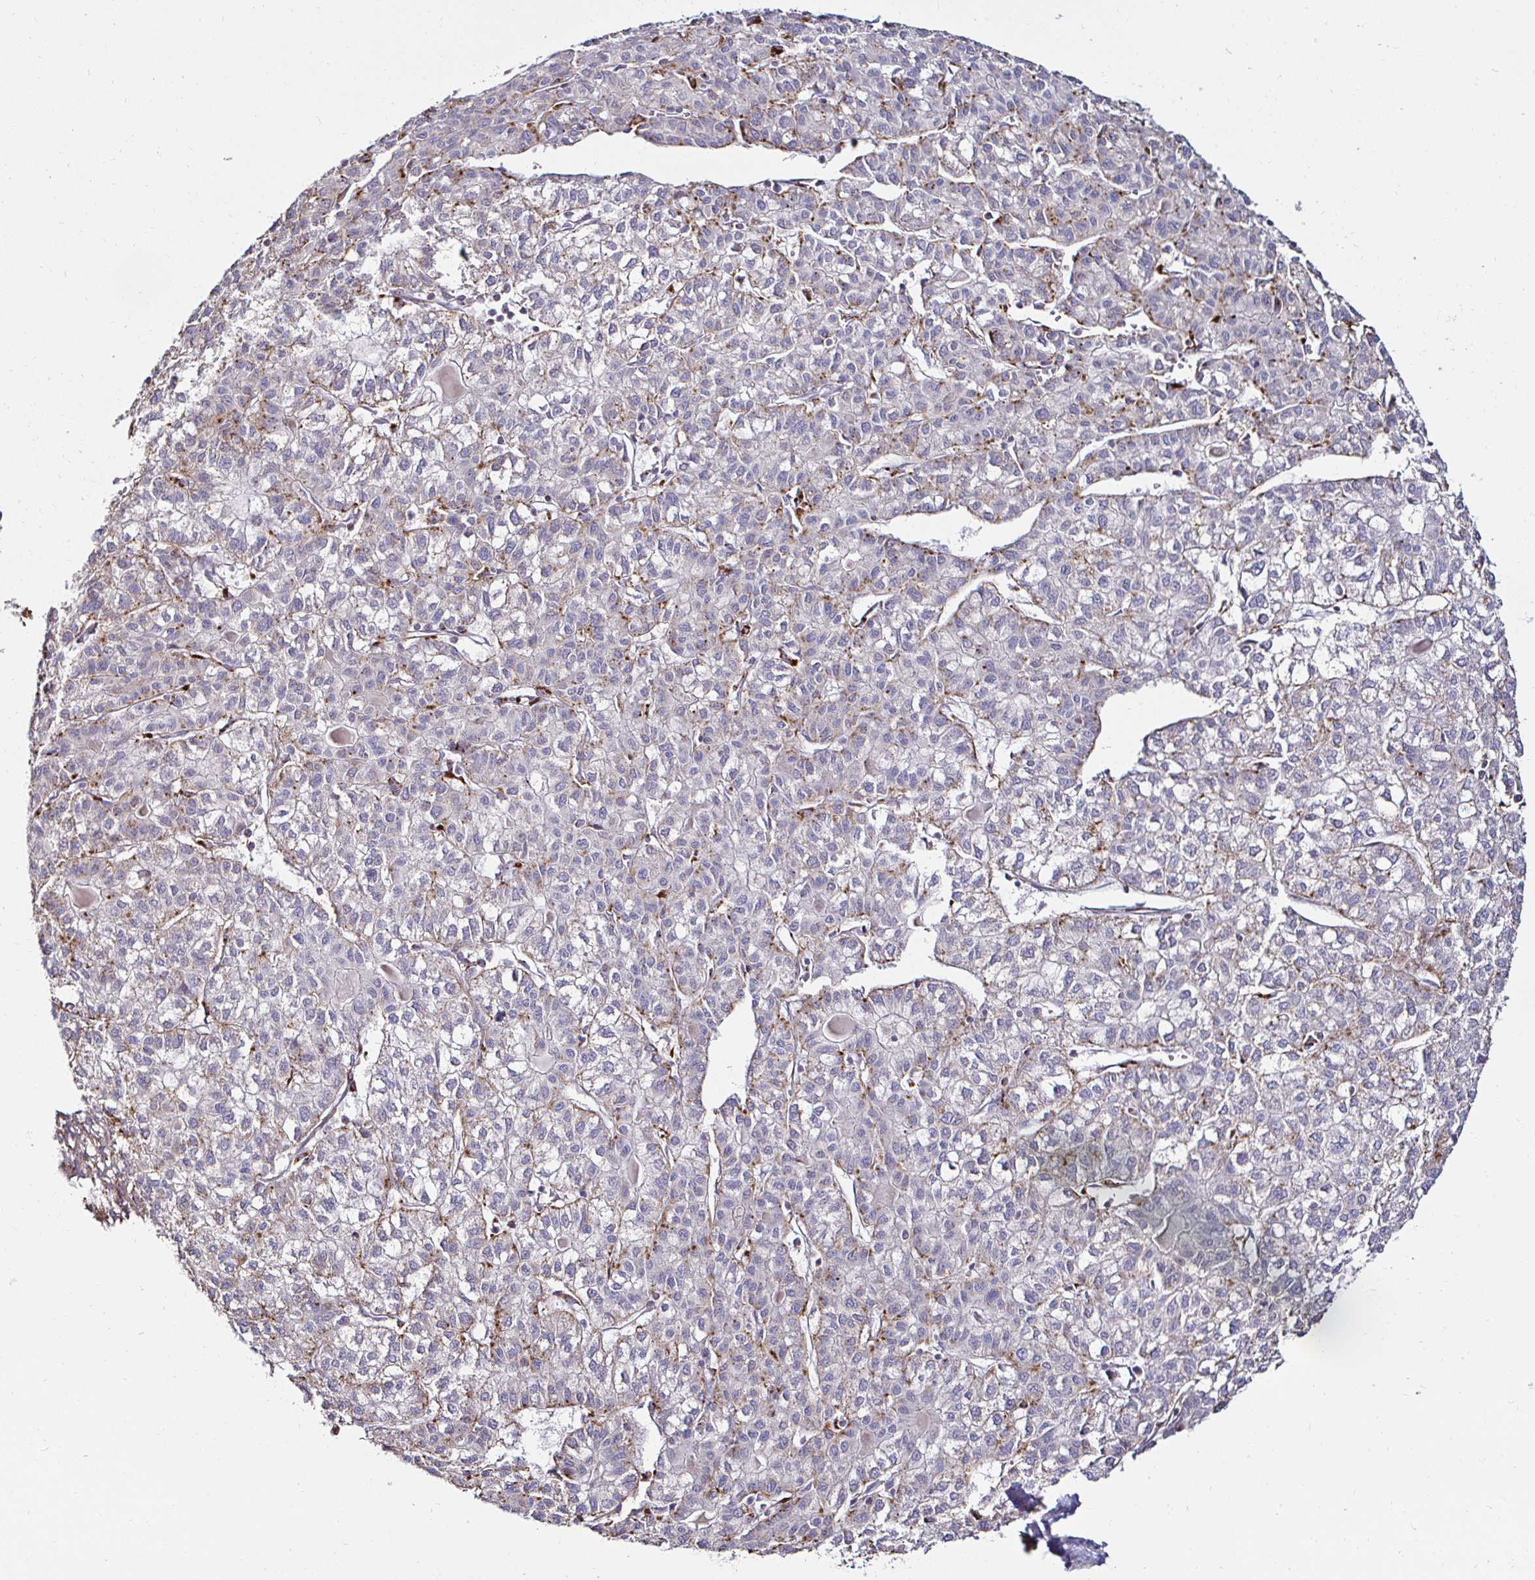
{"staining": {"intensity": "moderate", "quantity": "<25%", "location": "cytoplasmic/membranous"}, "tissue": "liver cancer", "cell_type": "Tumor cells", "image_type": "cancer", "snomed": [{"axis": "morphology", "description": "Carcinoma, Hepatocellular, NOS"}, {"axis": "topography", "description": "Liver"}], "caption": "This image displays immunohistochemistry (IHC) staining of liver cancer, with low moderate cytoplasmic/membranous positivity in approximately <25% of tumor cells.", "gene": "GALNS", "patient": {"sex": "female", "age": 43}}